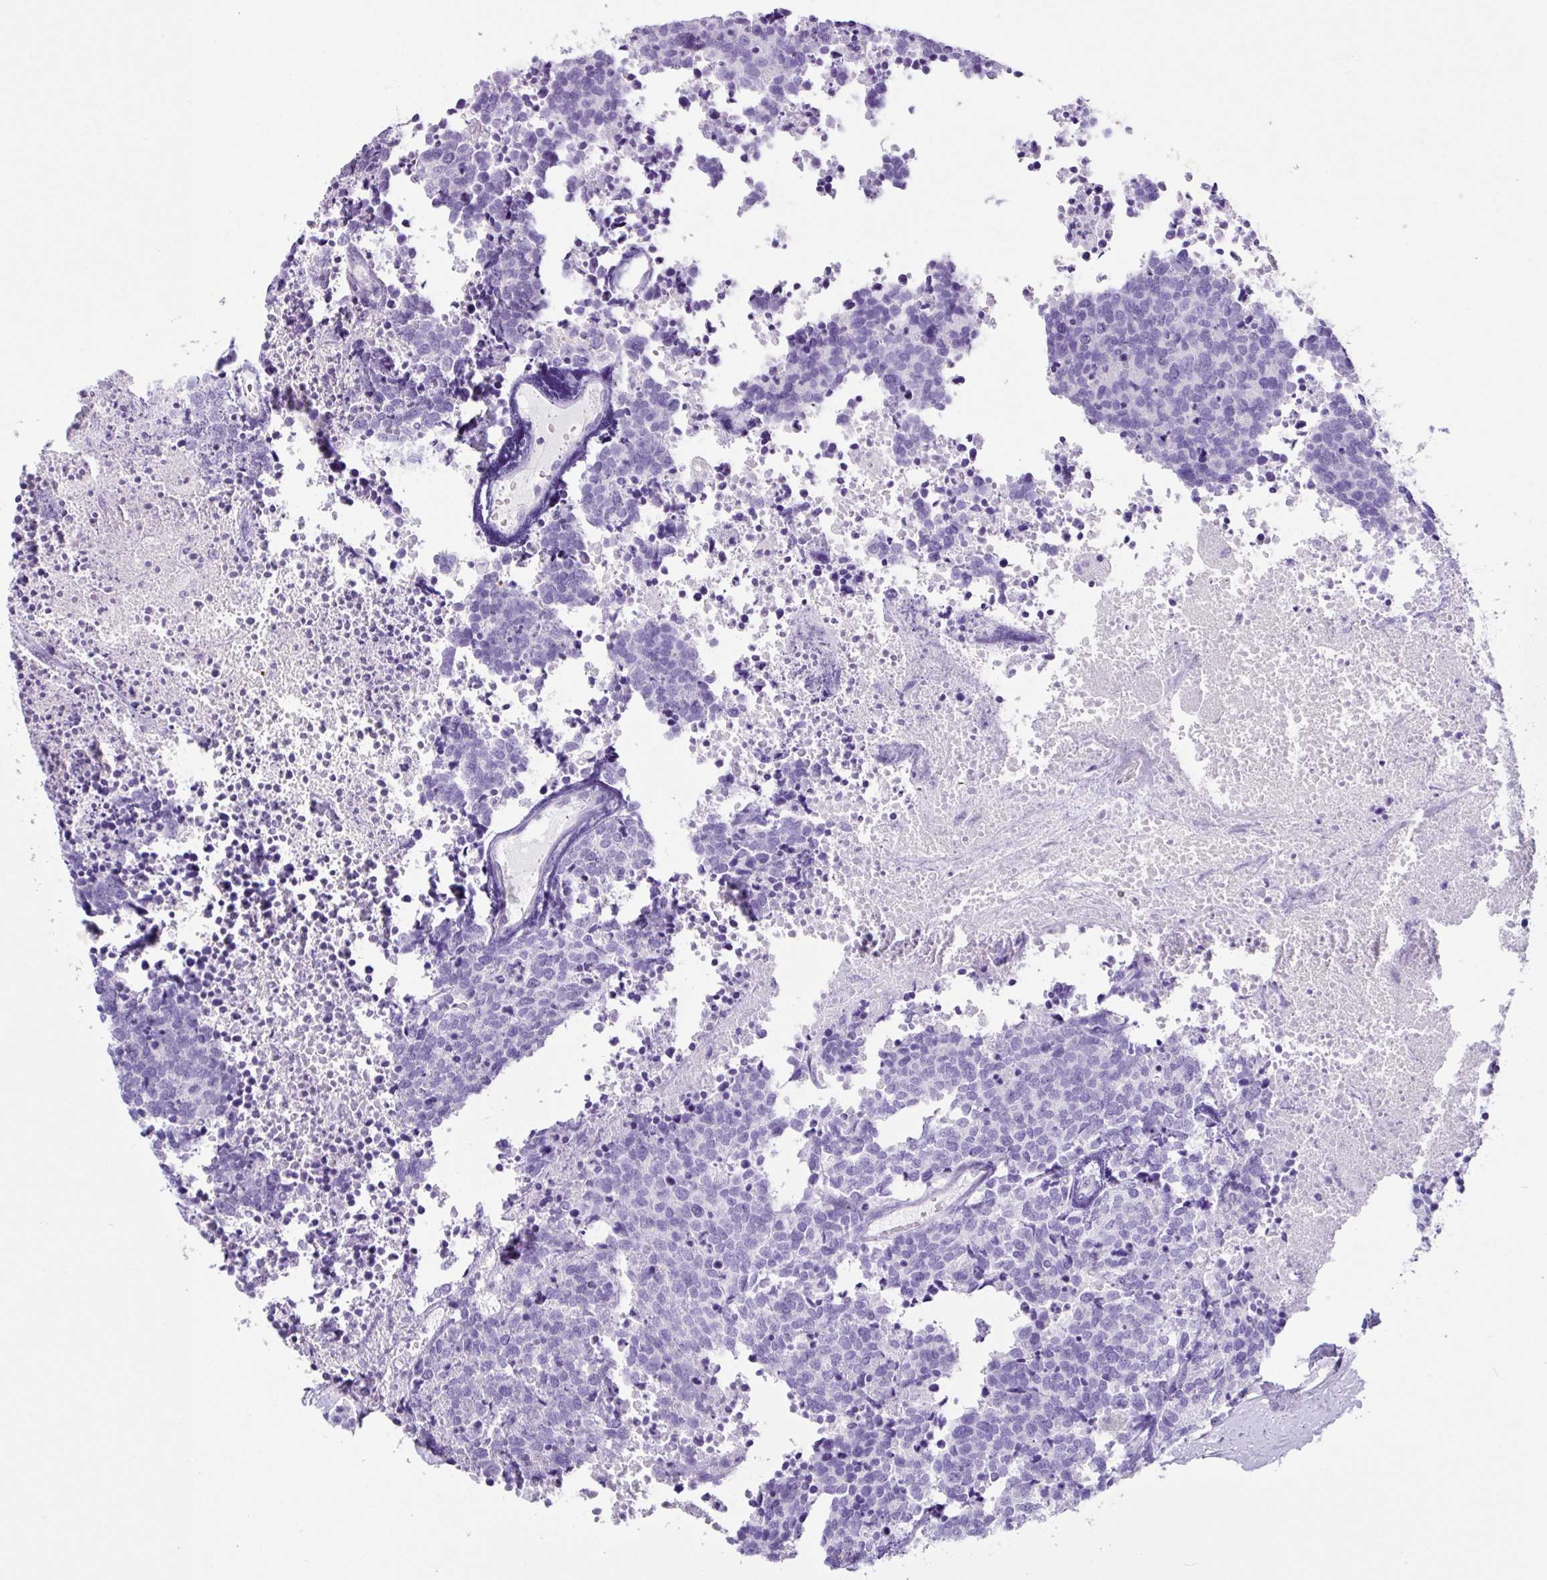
{"staining": {"intensity": "negative", "quantity": "none", "location": "none"}, "tissue": "carcinoid", "cell_type": "Tumor cells", "image_type": "cancer", "snomed": [{"axis": "morphology", "description": "Carcinoid, malignant, NOS"}, {"axis": "topography", "description": "Skin"}], "caption": "High power microscopy image of an immunohistochemistry (IHC) image of carcinoid, revealing no significant expression in tumor cells.", "gene": "ZG16", "patient": {"sex": "female", "age": 79}}